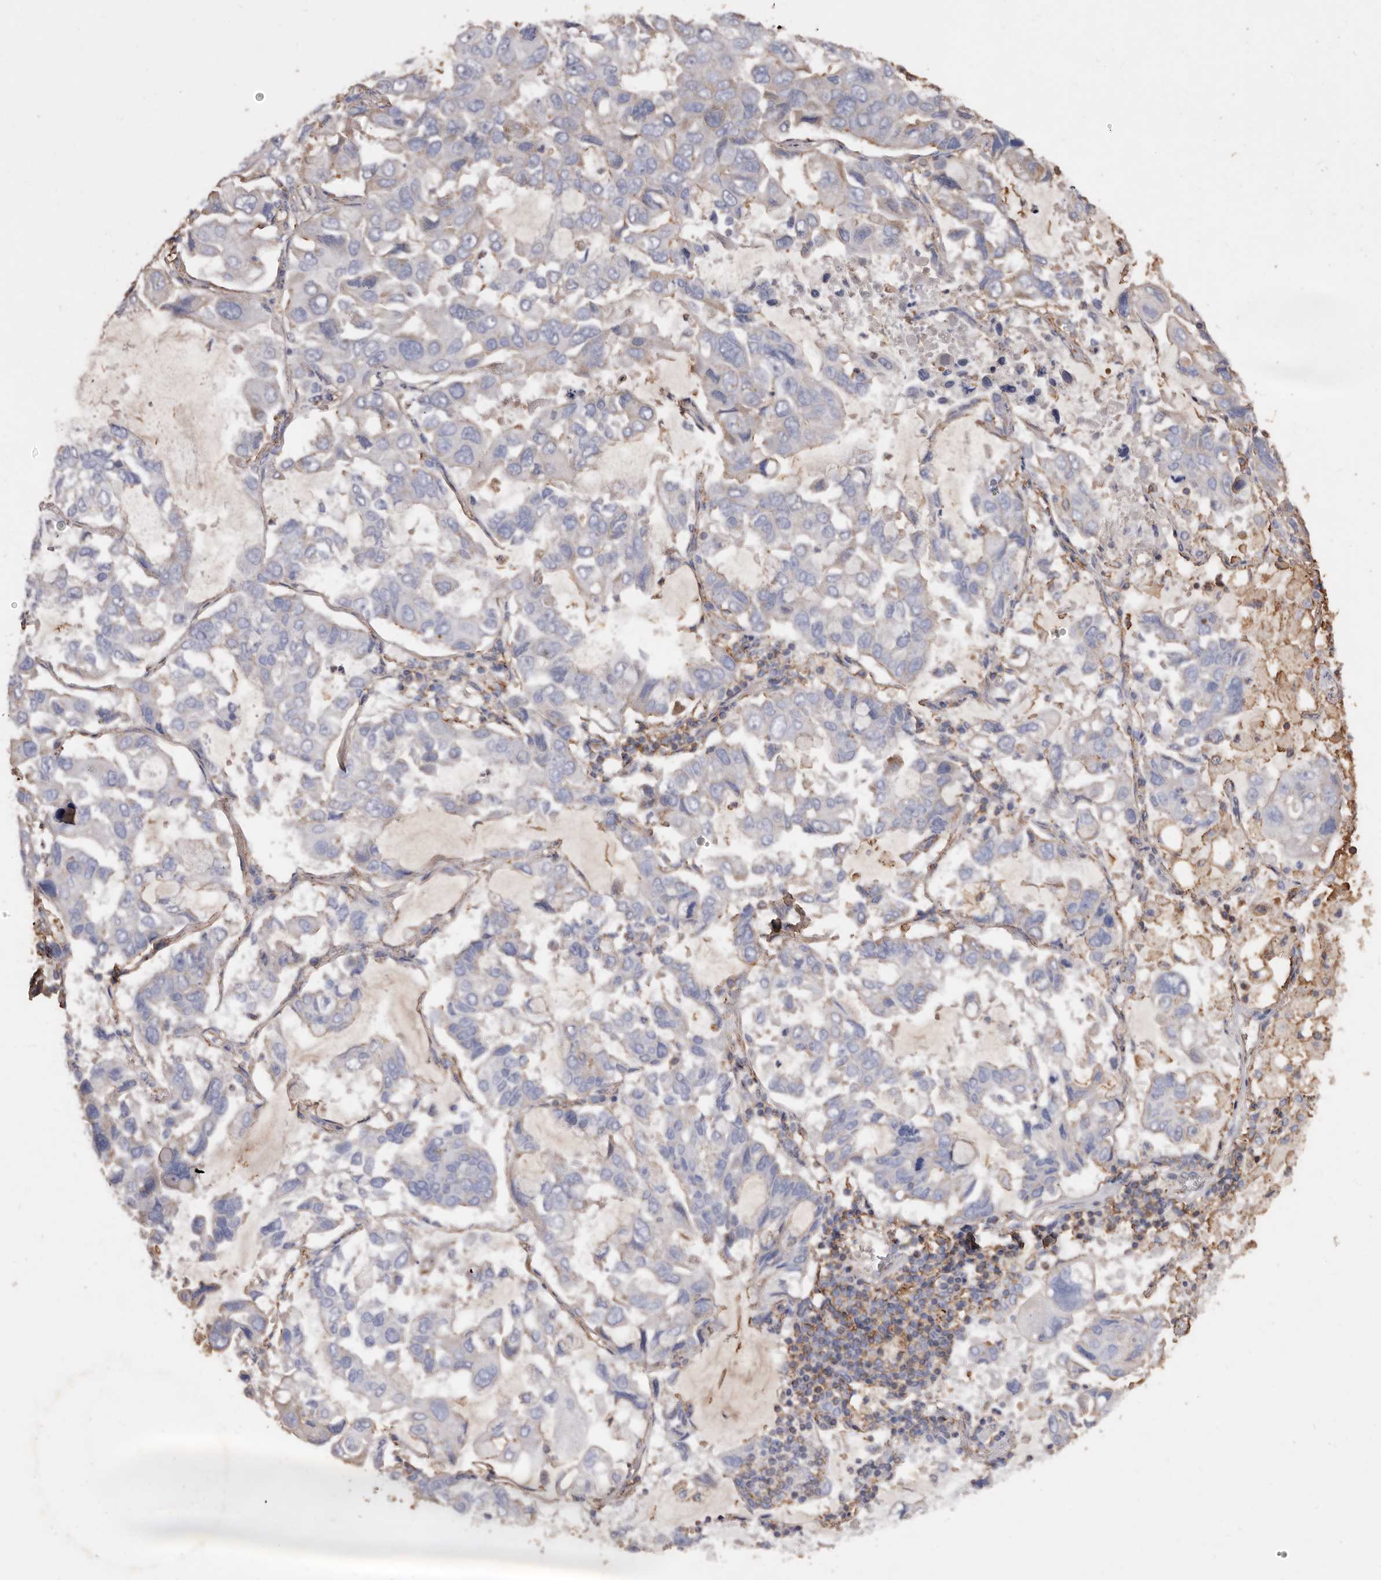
{"staining": {"intensity": "negative", "quantity": "none", "location": "none"}, "tissue": "lung cancer", "cell_type": "Tumor cells", "image_type": "cancer", "snomed": [{"axis": "morphology", "description": "Adenocarcinoma, NOS"}, {"axis": "topography", "description": "Lung"}], "caption": "Lung cancer was stained to show a protein in brown. There is no significant expression in tumor cells. Brightfield microscopy of immunohistochemistry (IHC) stained with DAB (3,3'-diaminobenzidine) (brown) and hematoxylin (blue), captured at high magnification.", "gene": "COQ8B", "patient": {"sex": "male", "age": 64}}